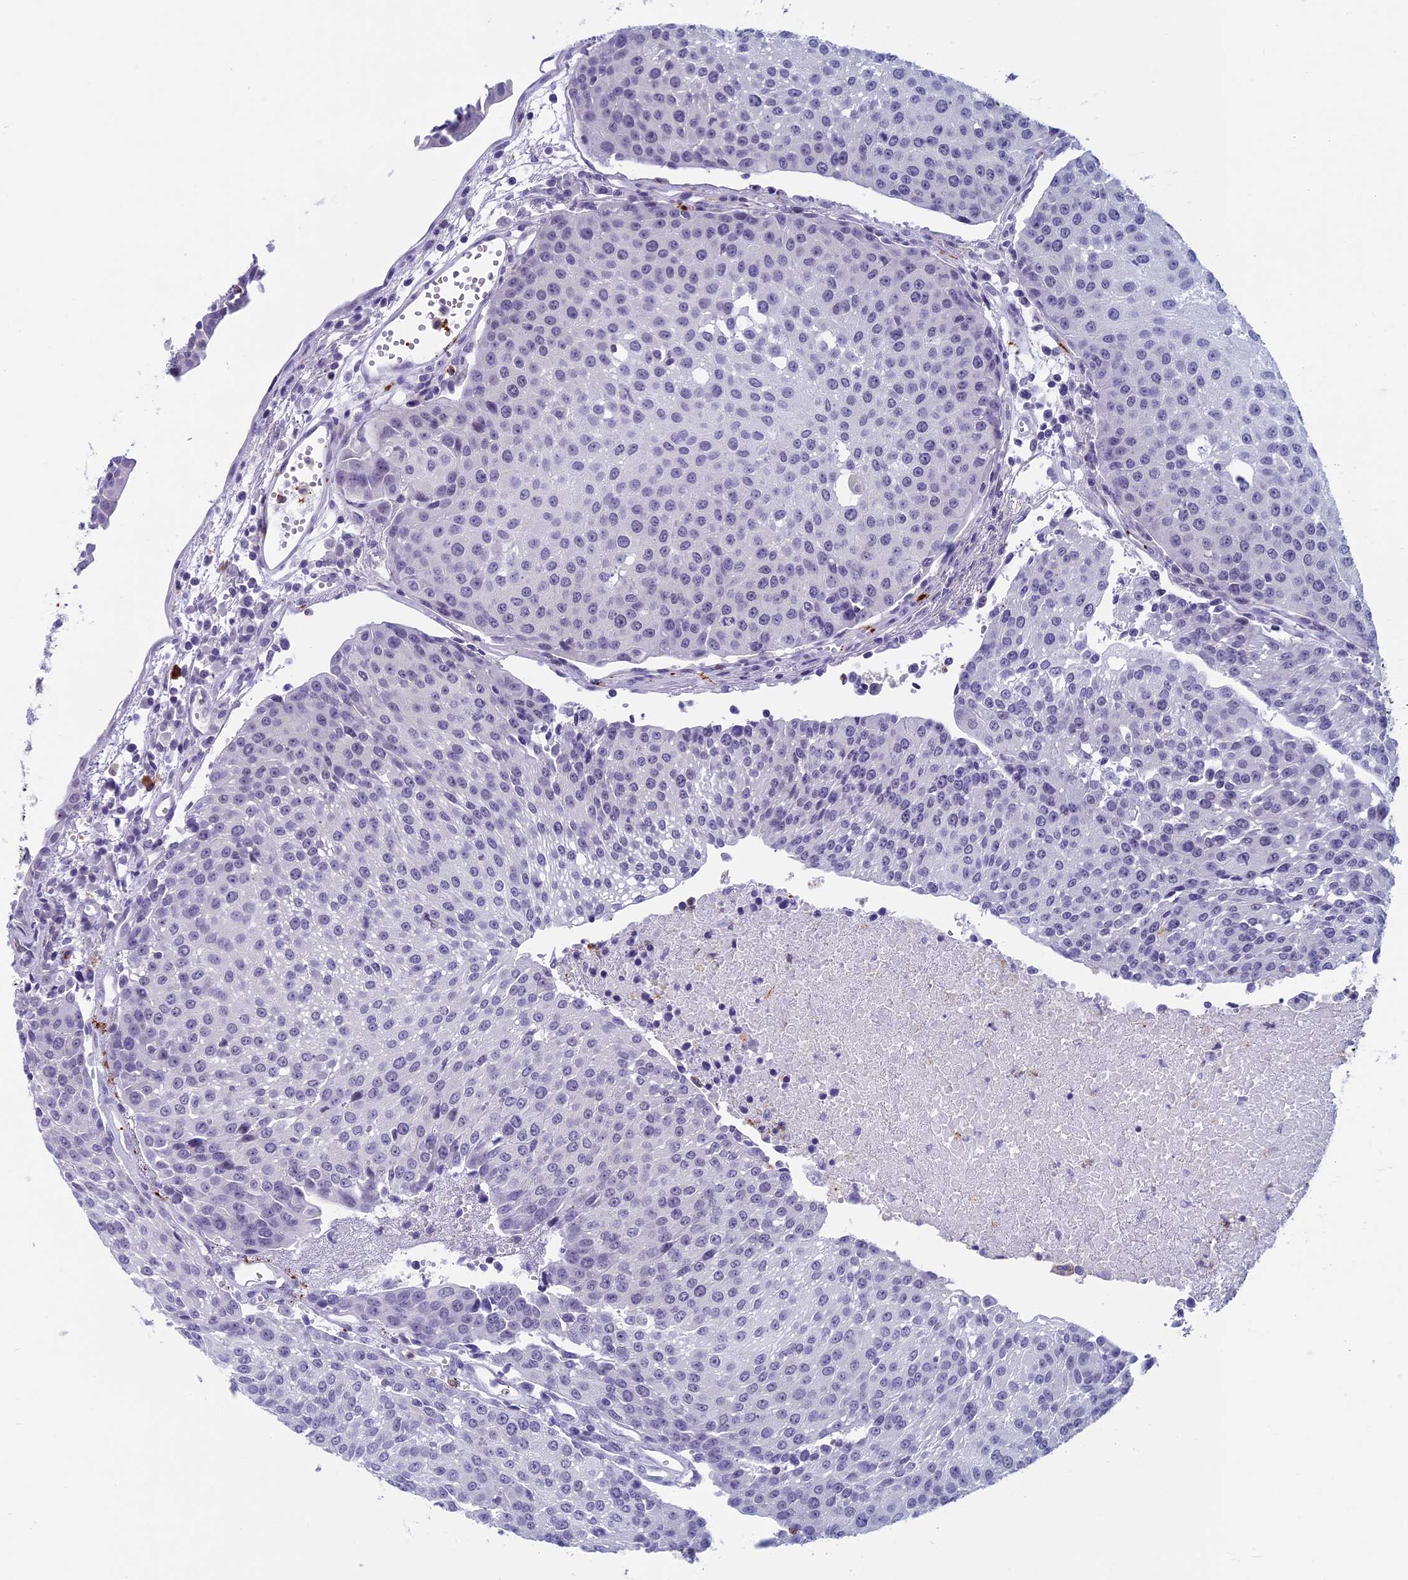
{"staining": {"intensity": "negative", "quantity": "none", "location": "none"}, "tissue": "urothelial cancer", "cell_type": "Tumor cells", "image_type": "cancer", "snomed": [{"axis": "morphology", "description": "Urothelial carcinoma, High grade"}, {"axis": "topography", "description": "Urinary bladder"}], "caption": "Immunohistochemical staining of human high-grade urothelial carcinoma reveals no significant positivity in tumor cells. (IHC, brightfield microscopy, high magnification).", "gene": "AIFM2", "patient": {"sex": "female", "age": 85}}